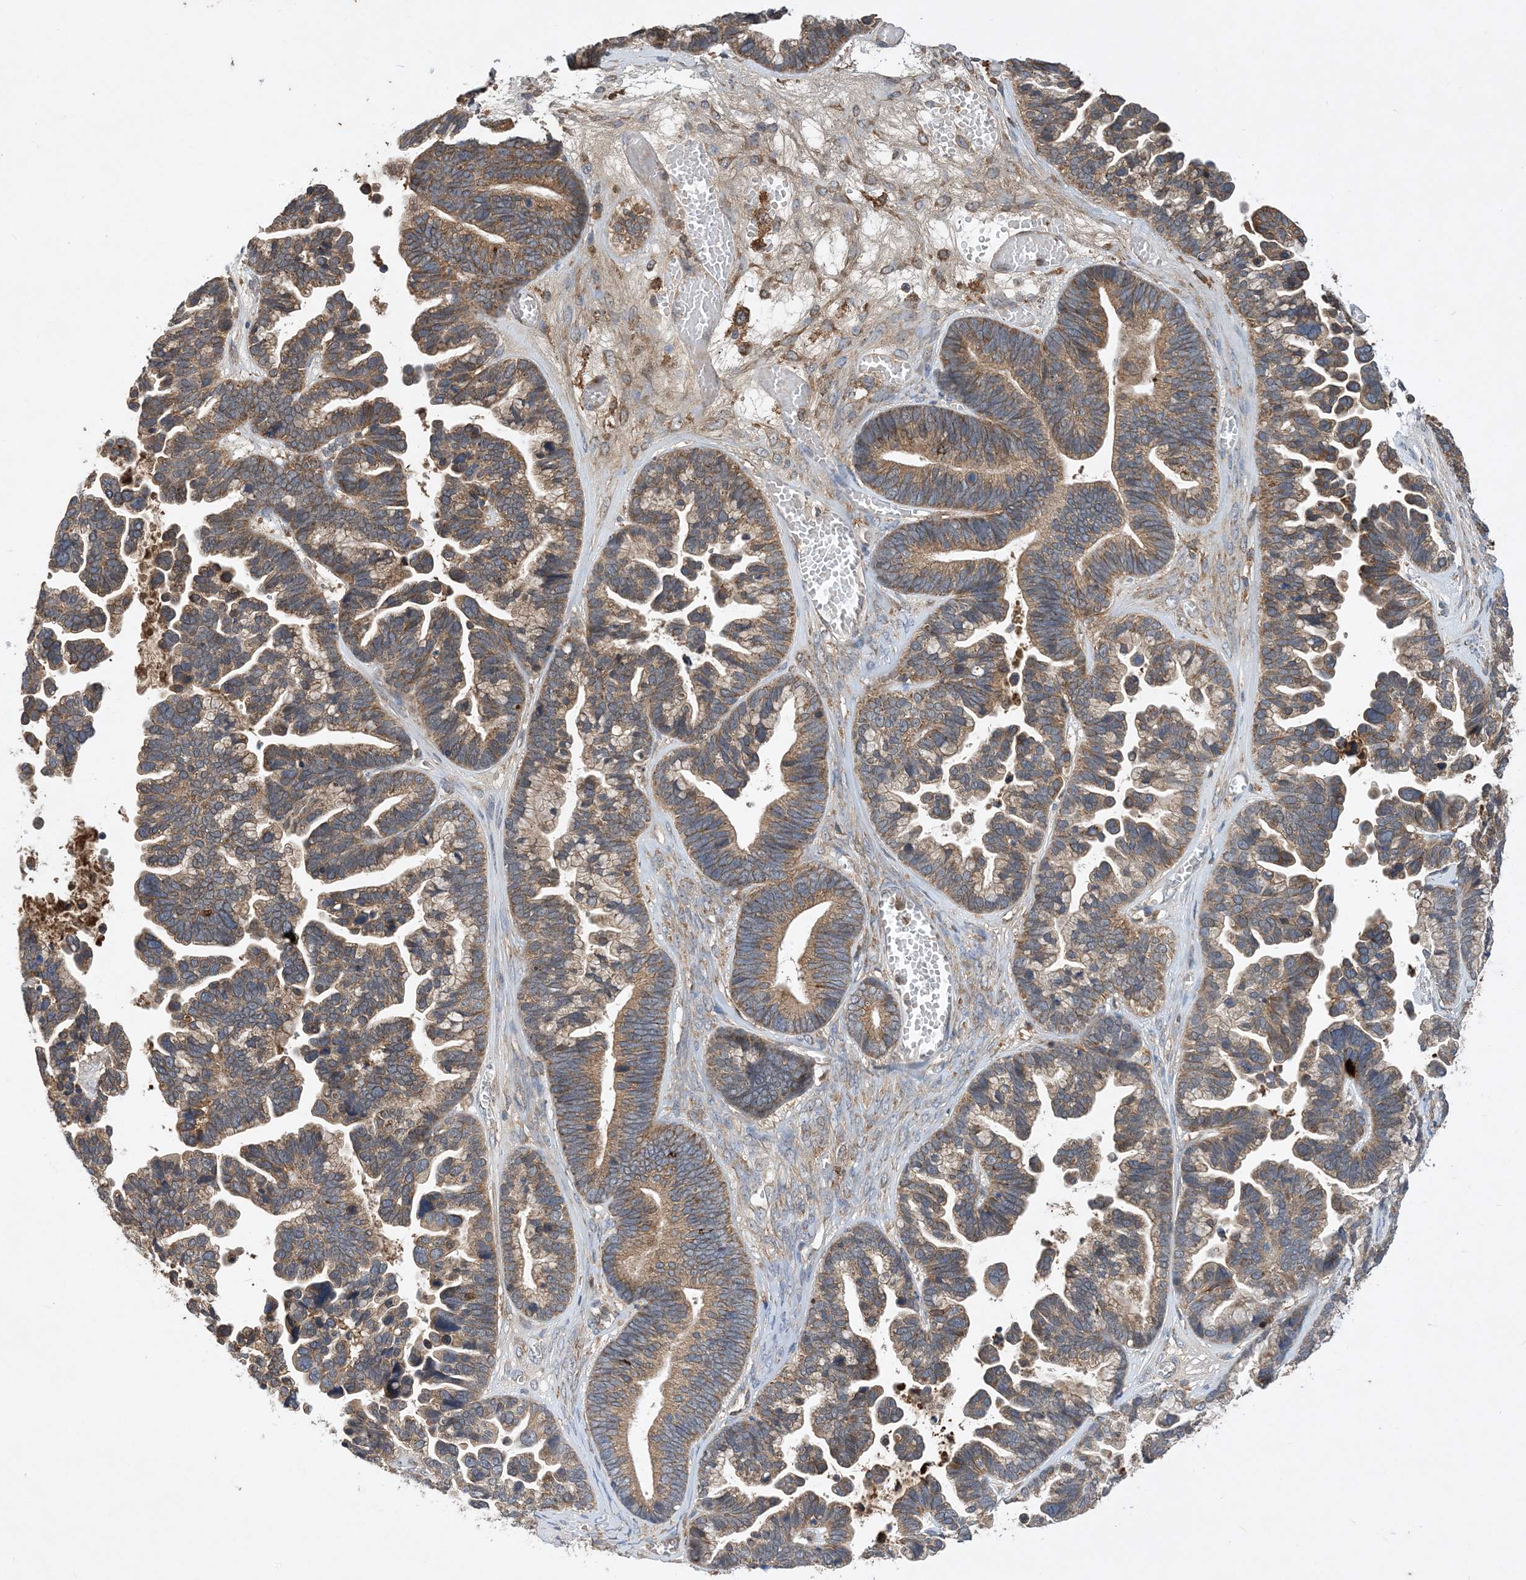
{"staining": {"intensity": "moderate", "quantity": ">75%", "location": "cytoplasmic/membranous"}, "tissue": "ovarian cancer", "cell_type": "Tumor cells", "image_type": "cancer", "snomed": [{"axis": "morphology", "description": "Cystadenocarcinoma, serous, NOS"}, {"axis": "topography", "description": "Ovary"}], "caption": "The histopathology image shows a brown stain indicating the presence of a protein in the cytoplasmic/membranous of tumor cells in ovarian cancer (serous cystadenocarcinoma). (Brightfield microscopy of DAB IHC at high magnification).", "gene": "STK19", "patient": {"sex": "female", "age": 56}}